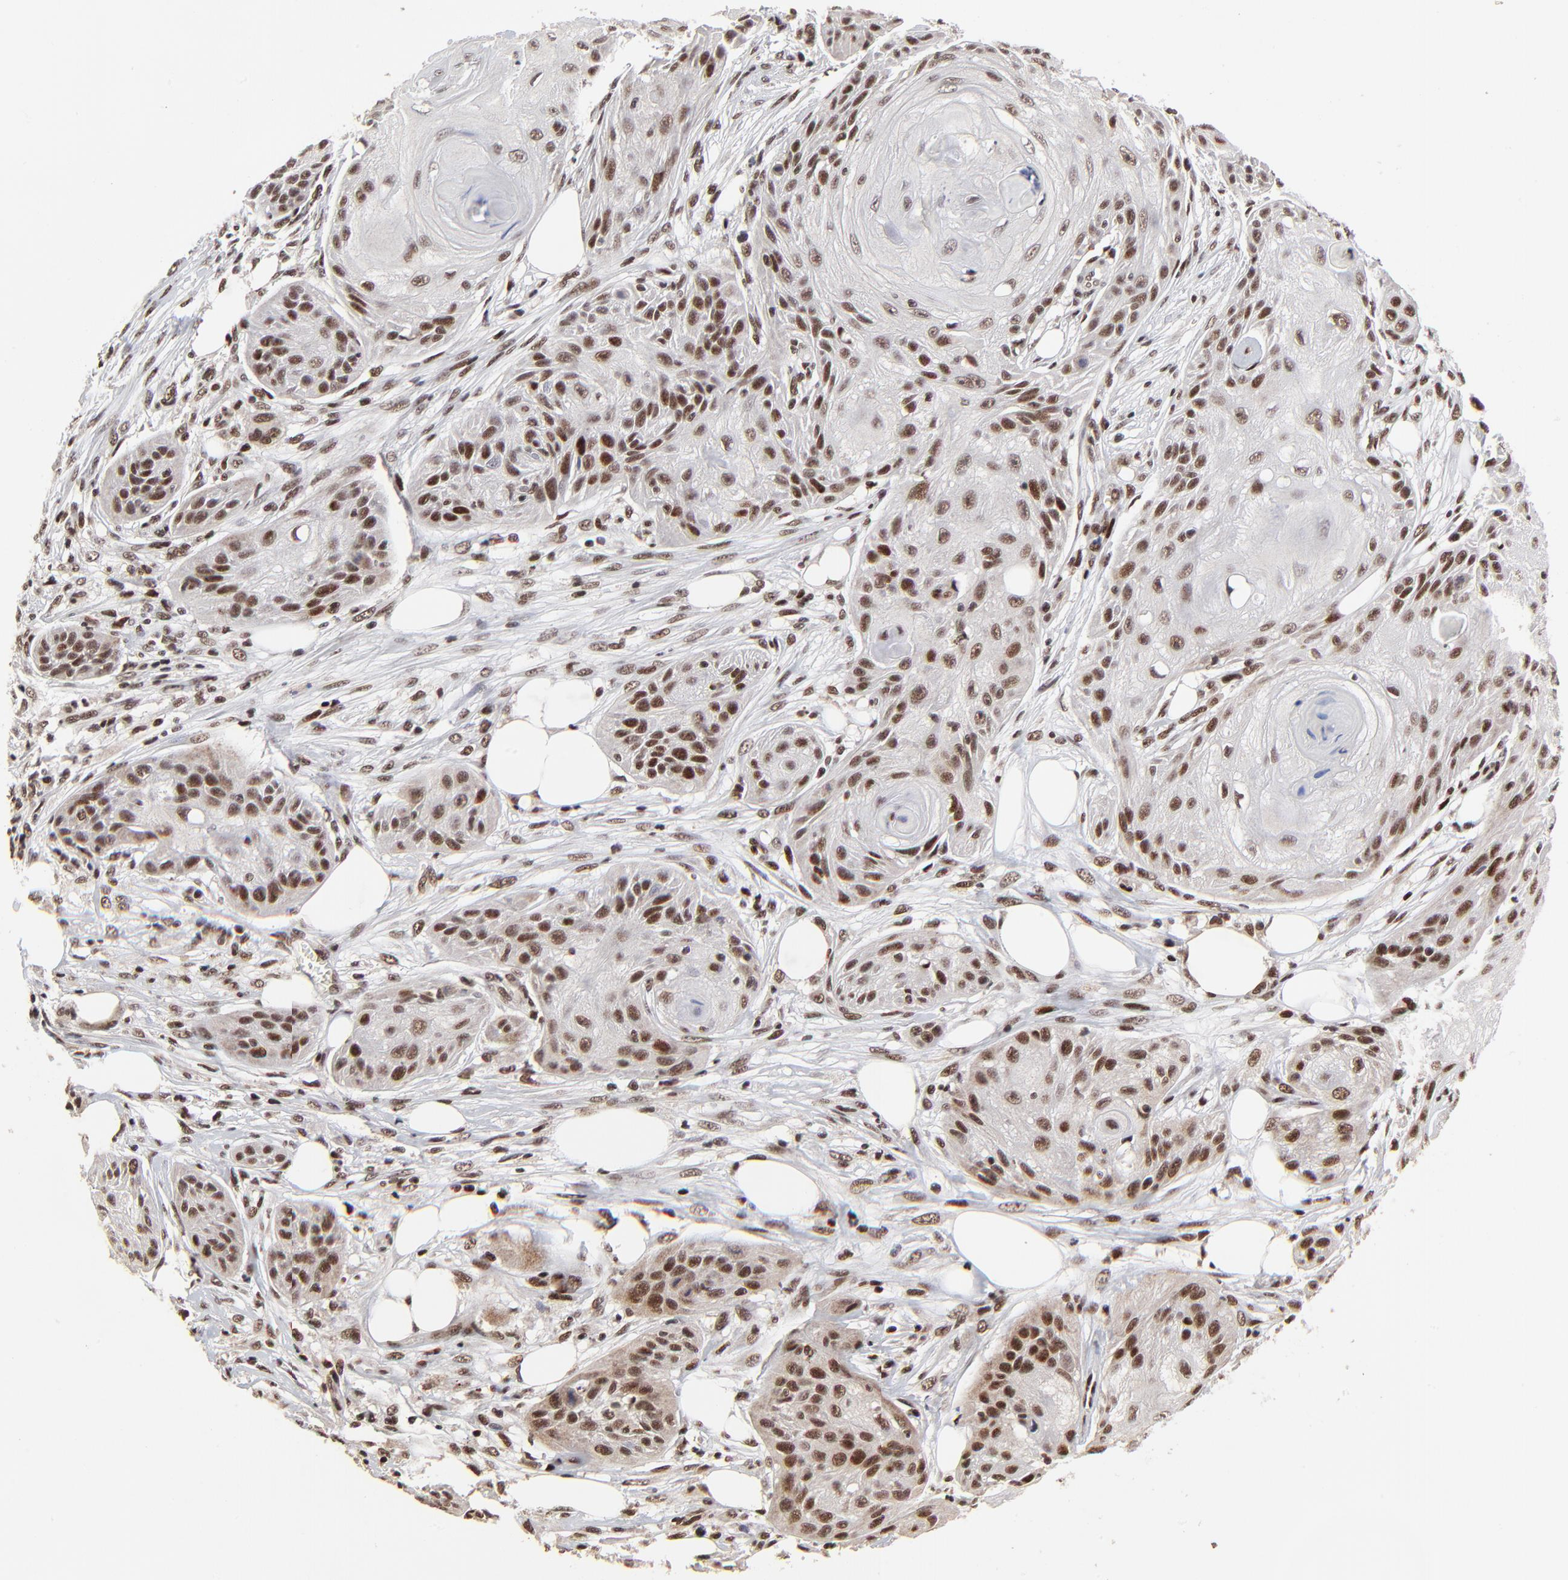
{"staining": {"intensity": "strong", "quantity": ">75%", "location": "nuclear"}, "tissue": "skin cancer", "cell_type": "Tumor cells", "image_type": "cancer", "snomed": [{"axis": "morphology", "description": "Squamous cell carcinoma, NOS"}, {"axis": "topography", "description": "Skin"}], "caption": "Immunohistochemical staining of skin squamous cell carcinoma reveals high levels of strong nuclear expression in approximately >75% of tumor cells. Immunohistochemistry stains the protein of interest in brown and the nuclei are stained blue.", "gene": "RBM22", "patient": {"sex": "female", "age": 88}}